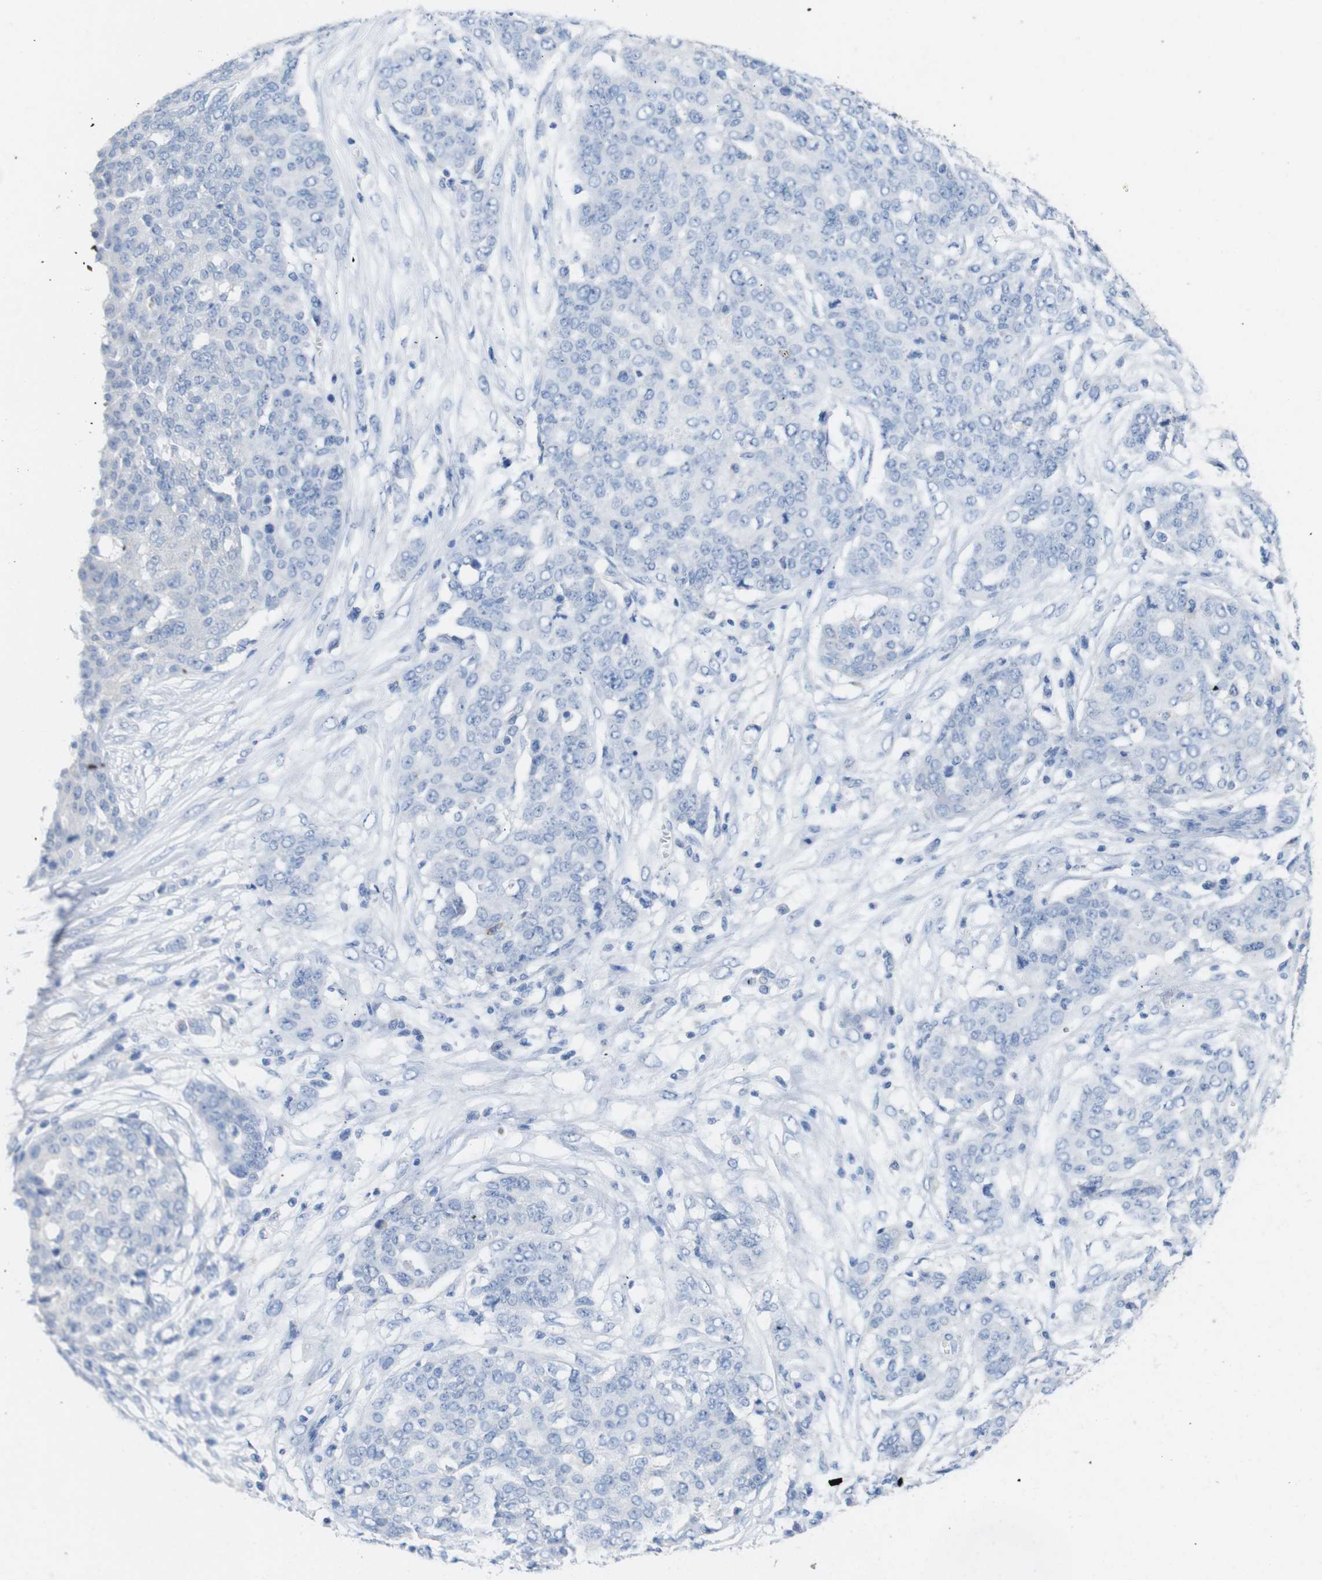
{"staining": {"intensity": "negative", "quantity": "none", "location": "none"}, "tissue": "ovarian cancer", "cell_type": "Tumor cells", "image_type": "cancer", "snomed": [{"axis": "morphology", "description": "Cystadenocarcinoma, serous, NOS"}, {"axis": "topography", "description": "Soft tissue"}, {"axis": "topography", "description": "Ovary"}], "caption": "This histopathology image is of ovarian cancer stained with immunohistochemistry (IHC) to label a protein in brown with the nuclei are counter-stained blue. There is no staining in tumor cells.", "gene": "LAG3", "patient": {"sex": "female", "age": 57}}